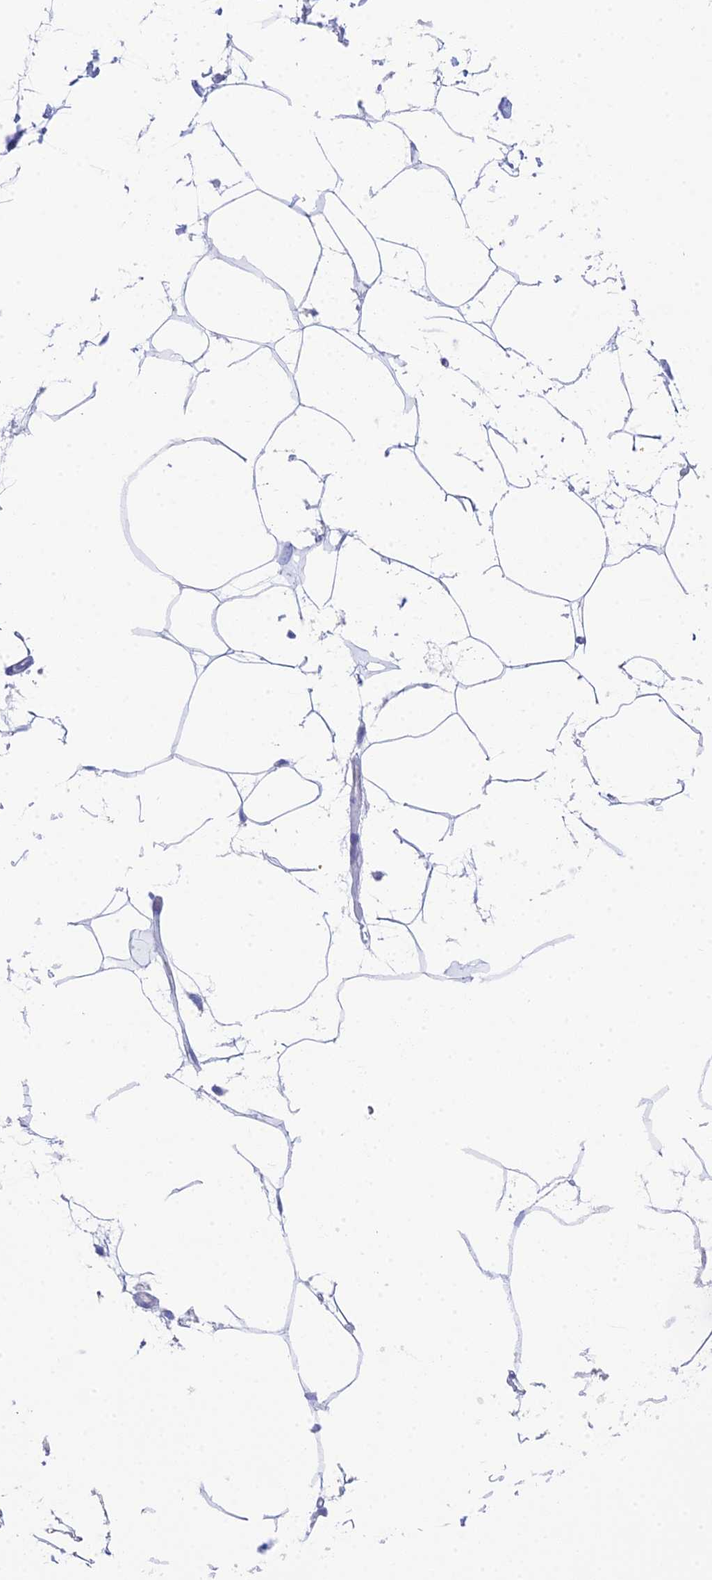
{"staining": {"intensity": "negative", "quantity": "none", "location": "none"}, "tissue": "adipose tissue", "cell_type": "Adipocytes", "image_type": "normal", "snomed": [{"axis": "morphology", "description": "Normal tissue, NOS"}, {"axis": "topography", "description": "Adipose tissue"}], "caption": "Immunohistochemistry (IHC) histopathology image of benign human adipose tissue stained for a protein (brown), which displays no staining in adipocytes.", "gene": "REG1A", "patient": {"sex": "female", "age": 37}}